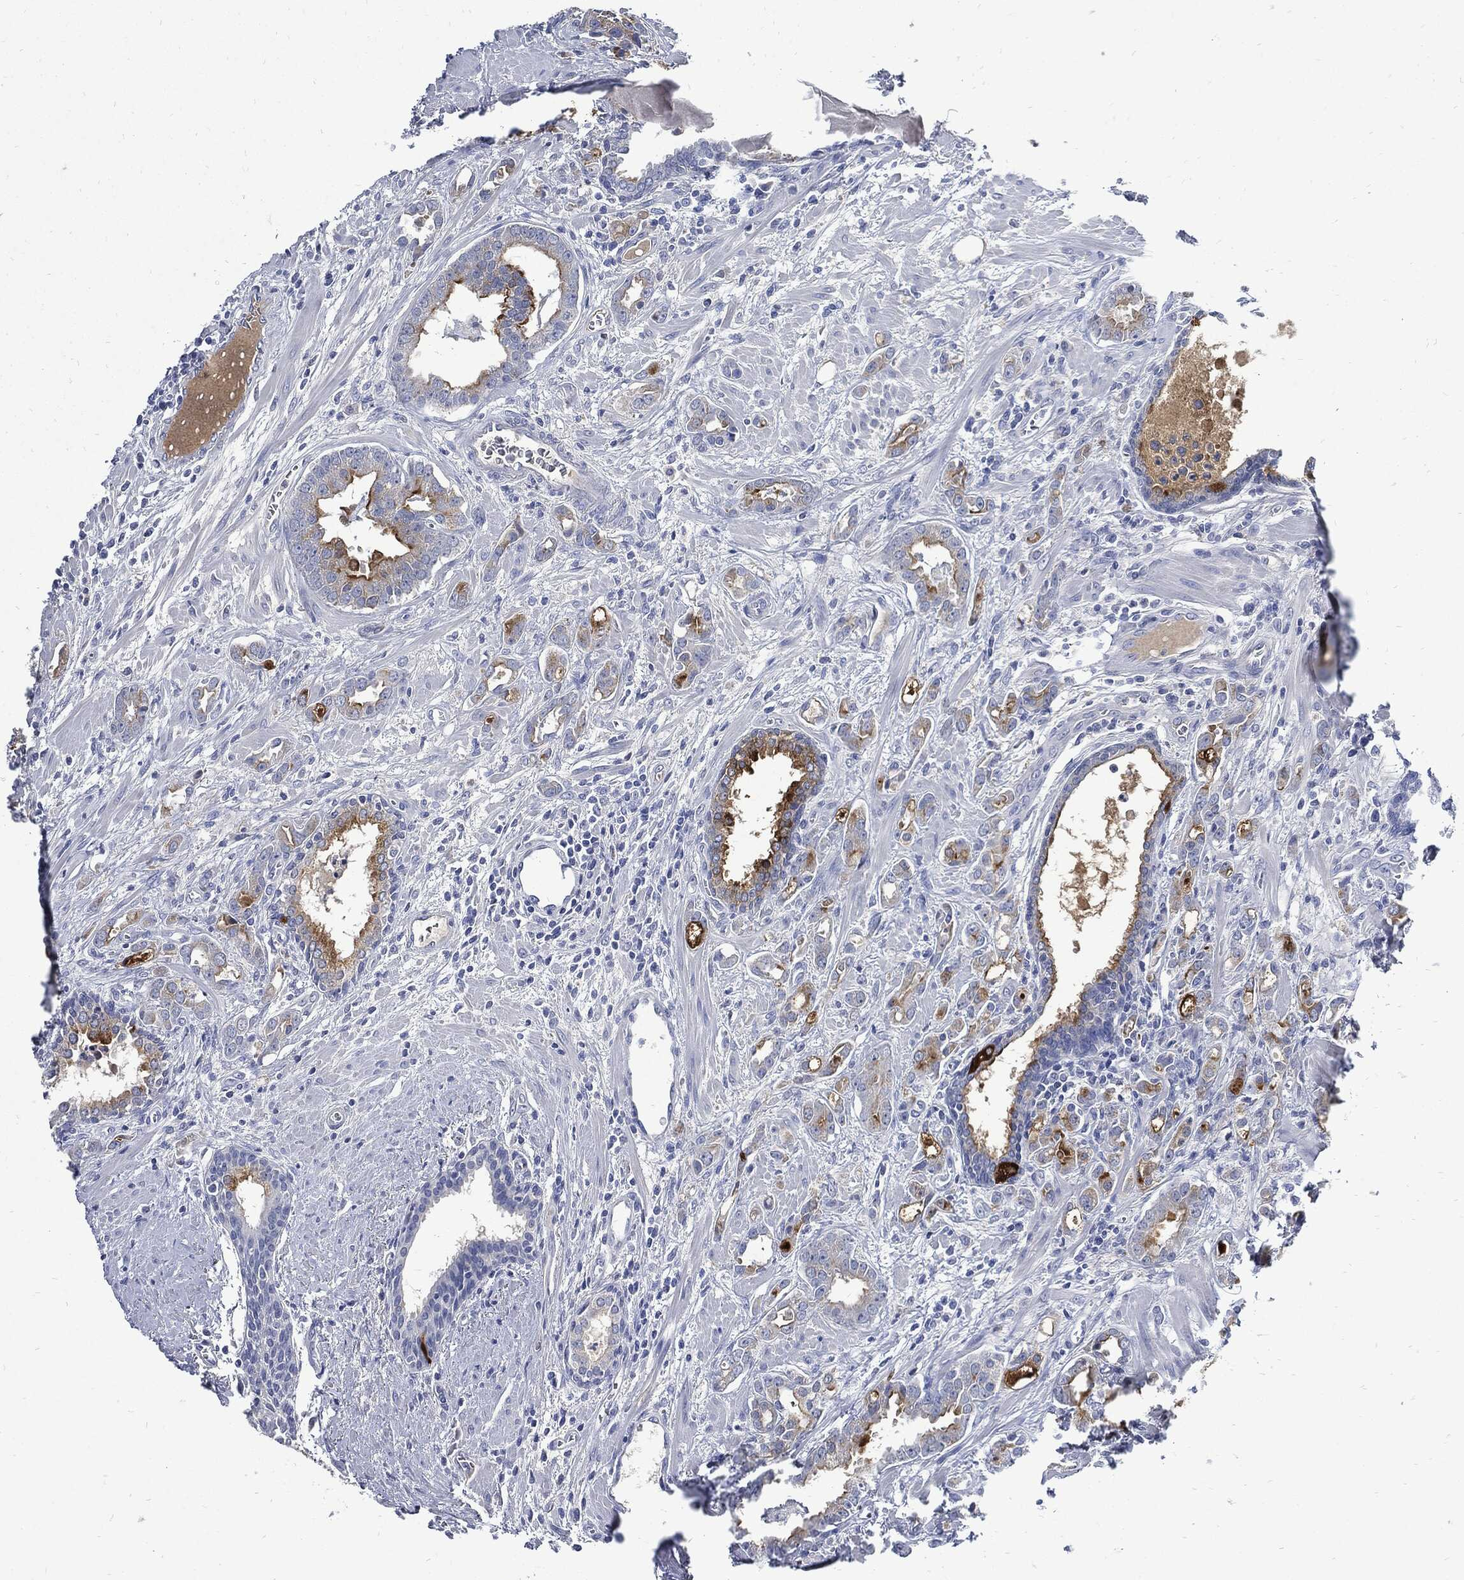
{"staining": {"intensity": "strong", "quantity": "<25%", "location": "cytoplasmic/membranous"}, "tissue": "prostate cancer", "cell_type": "Tumor cells", "image_type": "cancer", "snomed": [{"axis": "morphology", "description": "Adenocarcinoma, NOS"}, {"axis": "topography", "description": "Prostate"}], "caption": "Adenocarcinoma (prostate) tissue exhibits strong cytoplasmic/membranous expression in approximately <25% of tumor cells (DAB (3,3'-diaminobenzidine) = brown stain, brightfield microscopy at high magnification).", "gene": "CPE", "patient": {"sex": "male", "age": 57}}